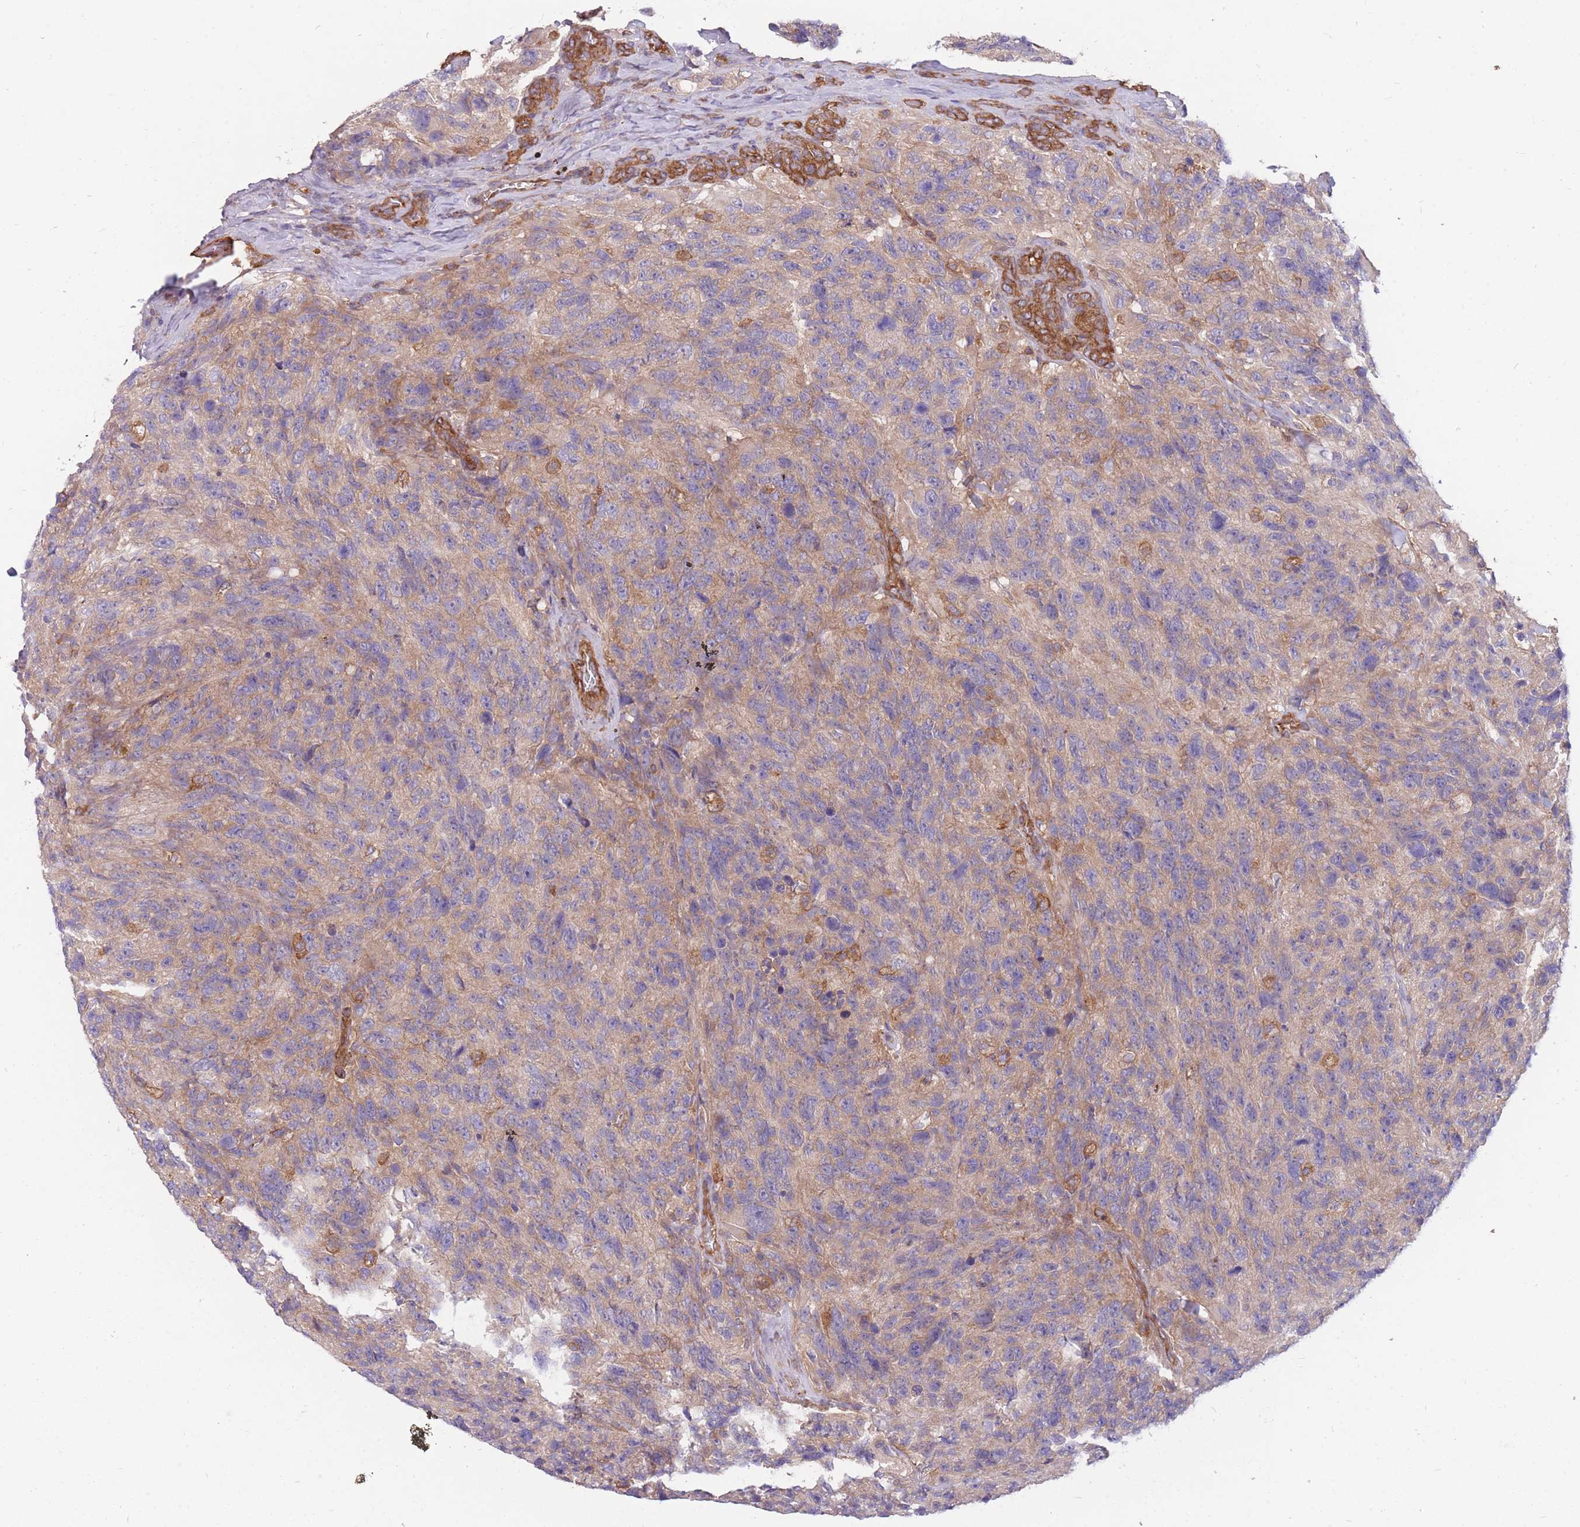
{"staining": {"intensity": "weak", "quantity": "<25%", "location": "cytoplasmic/membranous"}, "tissue": "glioma", "cell_type": "Tumor cells", "image_type": "cancer", "snomed": [{"axis": "morphology", "description": "Glioma, malignant, High grade"}, {"axis": "topography", "description": "Brain"}], "caption": "DAB immunohistochemical staining of human glioma demonstrates no significant expression in tumor cells.", "gene": "GGA1", "patient": {"sex": "male", "age": 69}}